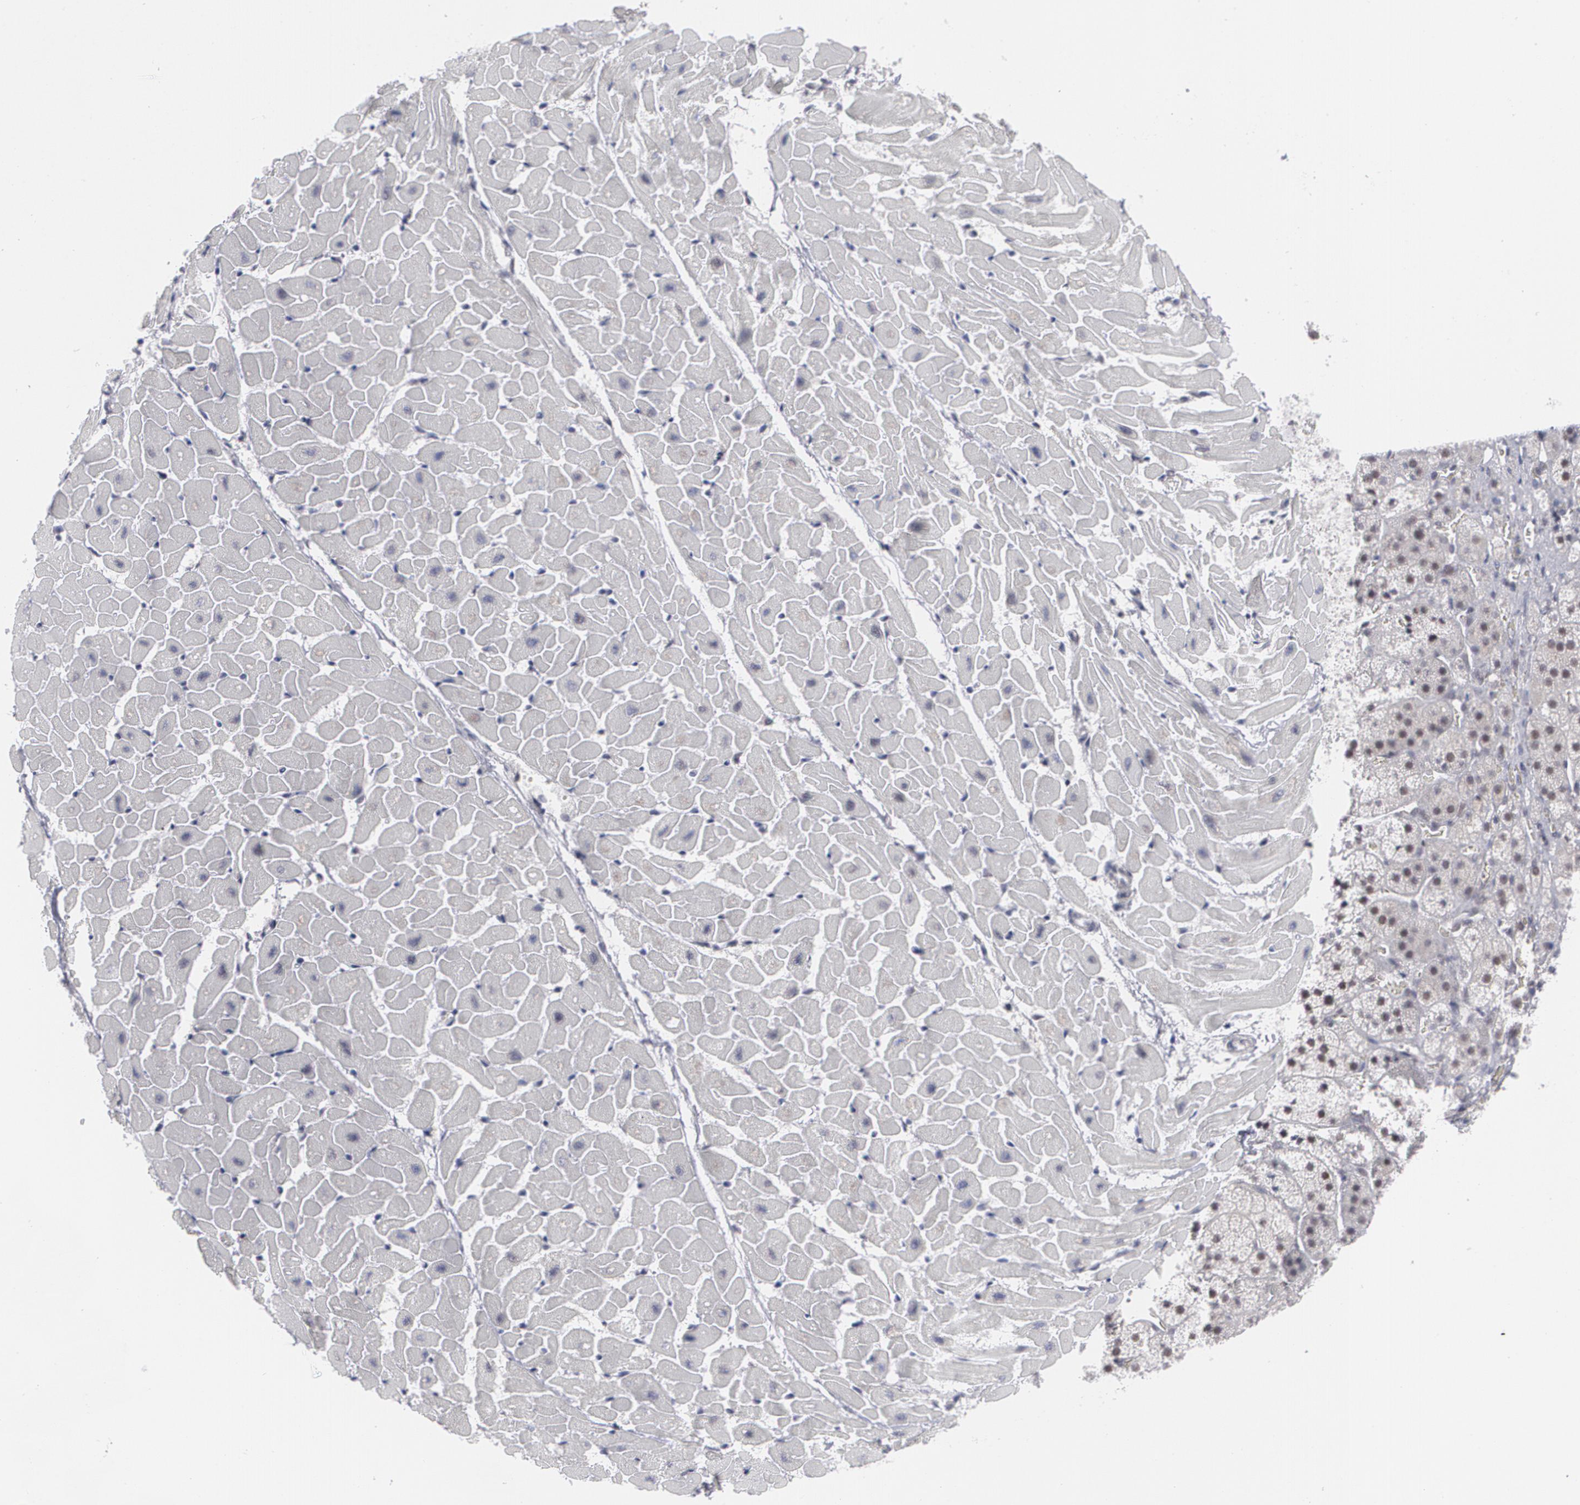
{"staining": {"intensity": "negative", "quantity": "none", "location": "none"}, "tissue": "heart muscle", "cell_type": "Cardiomyocytes", "image_type": "normal", "snomed": [{"axis": "morphology", "description": "Normal tissue, NOS"}, {"axis": "topography", "description": "Heart"}], "caption": "This is a image of immunohistochemistry (IHC) staining of unremarkable heart muscle, which shows no positivity in cardiomyocytes.", "gene": "MCL1", "patient": {"sex": "female", "age": 19}}